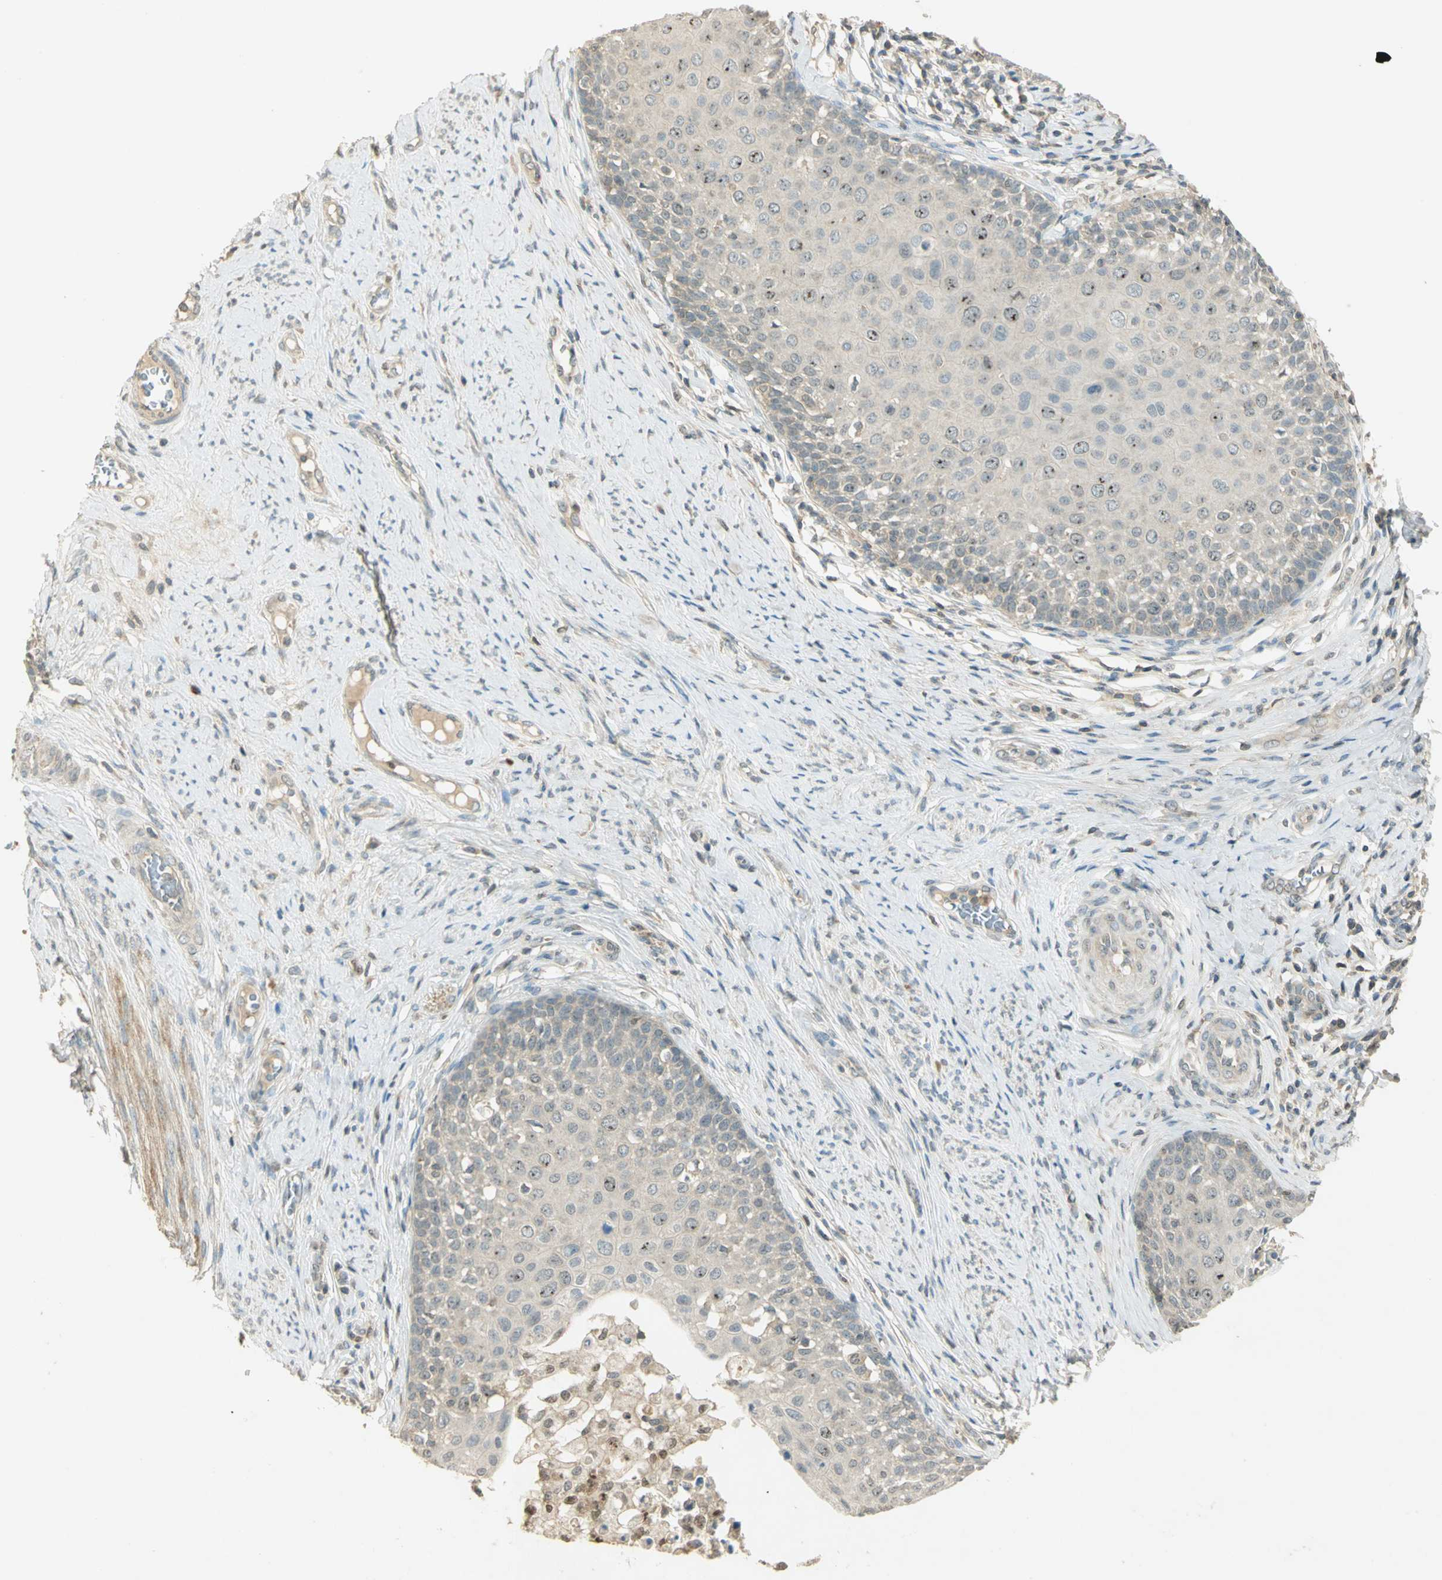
{"staining": {"intensity": "moderate", "quantity": "<25%", "location": "cytoplasmic/membranous,nuclear"}, "tissue": "cervical cancer", "cell_type": "Tumor cells", "image_type": "cancer", "snomed": [{"axis": "morphology", "description": "Squamous cell carcinoma, NOS"}, {"axis": "morphology", "description": "Adenocarcinoma, NOS"}, {"axis": "topography", "description": "Cervix"}], "caption": "Adenocarcinoma (cervical) stained with IHC exhibits moderate cytoplasmic/membranous and nuclear positivity in approximately <25% of tumor cells. The staining was performed using DAB (3,3'-diaminobenzidine), with brown indicating positive protein expression. Nuclei are stained blue with hematoxylin.", "gene": "BIRC2", "patient": {"sex": "female", "age": 52}}